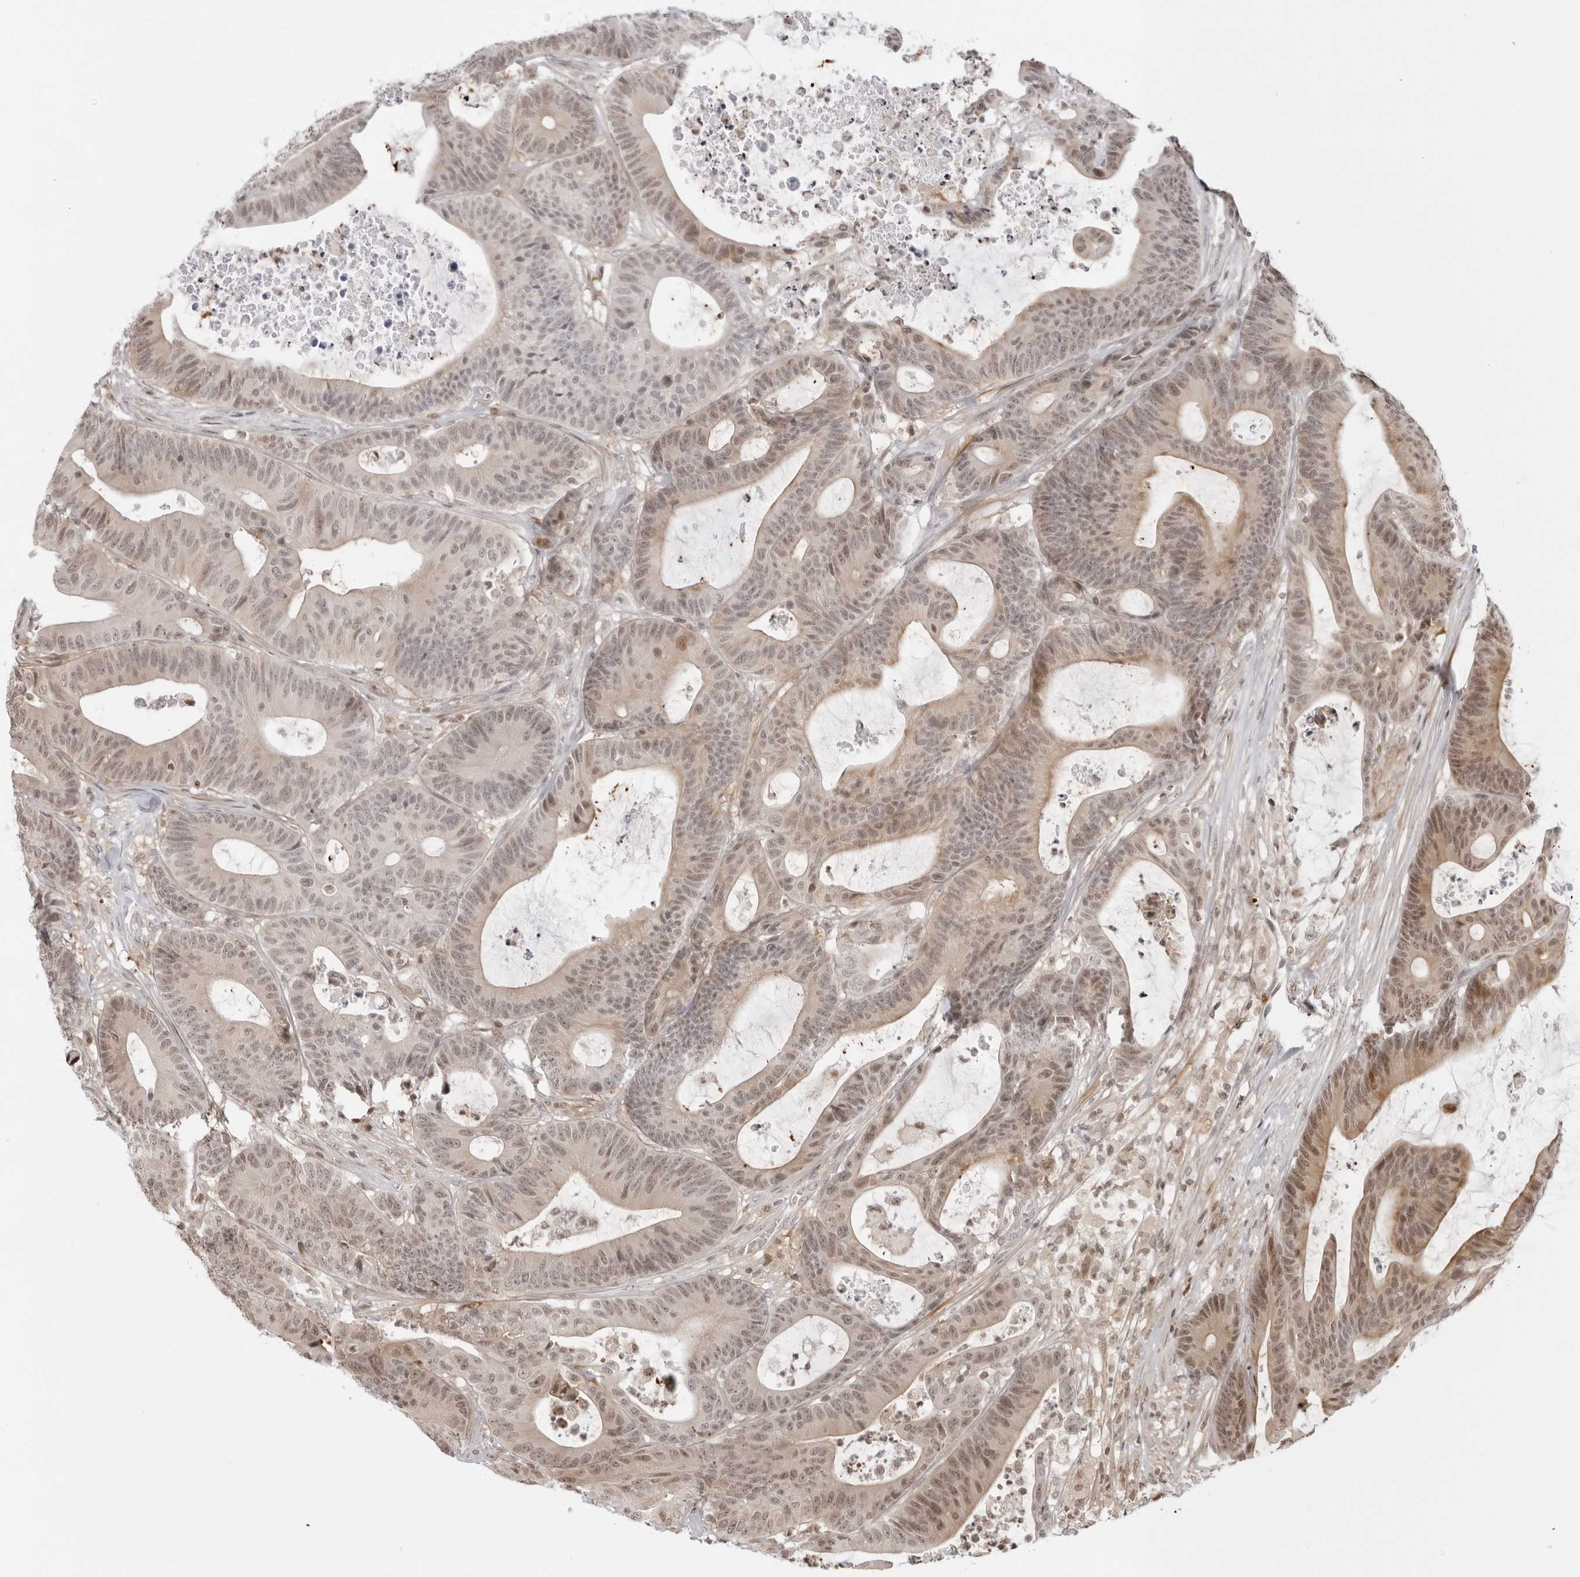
{"staining": {"intensity": "moderate", "quantity": "25%-75%", "location": "cytoplasmic/membranous,nuclear"}, "tissue": "colorectal cancer", "cell_type": "Tumor cells", "image_type": "cancer", "snomed": [{"axis": "morphology", "description": "Adenocarcinoma, NOS"}, {"axis": "topography", "description": "Colon"}], "caption": "Tumor cells show moderate cytoplasmic/membranous and nuclear expression in approximately 25%-75% of cells in colorectal cancer.", "gene": "RNF146", "patient": {"sex": "female", "age": 84}}